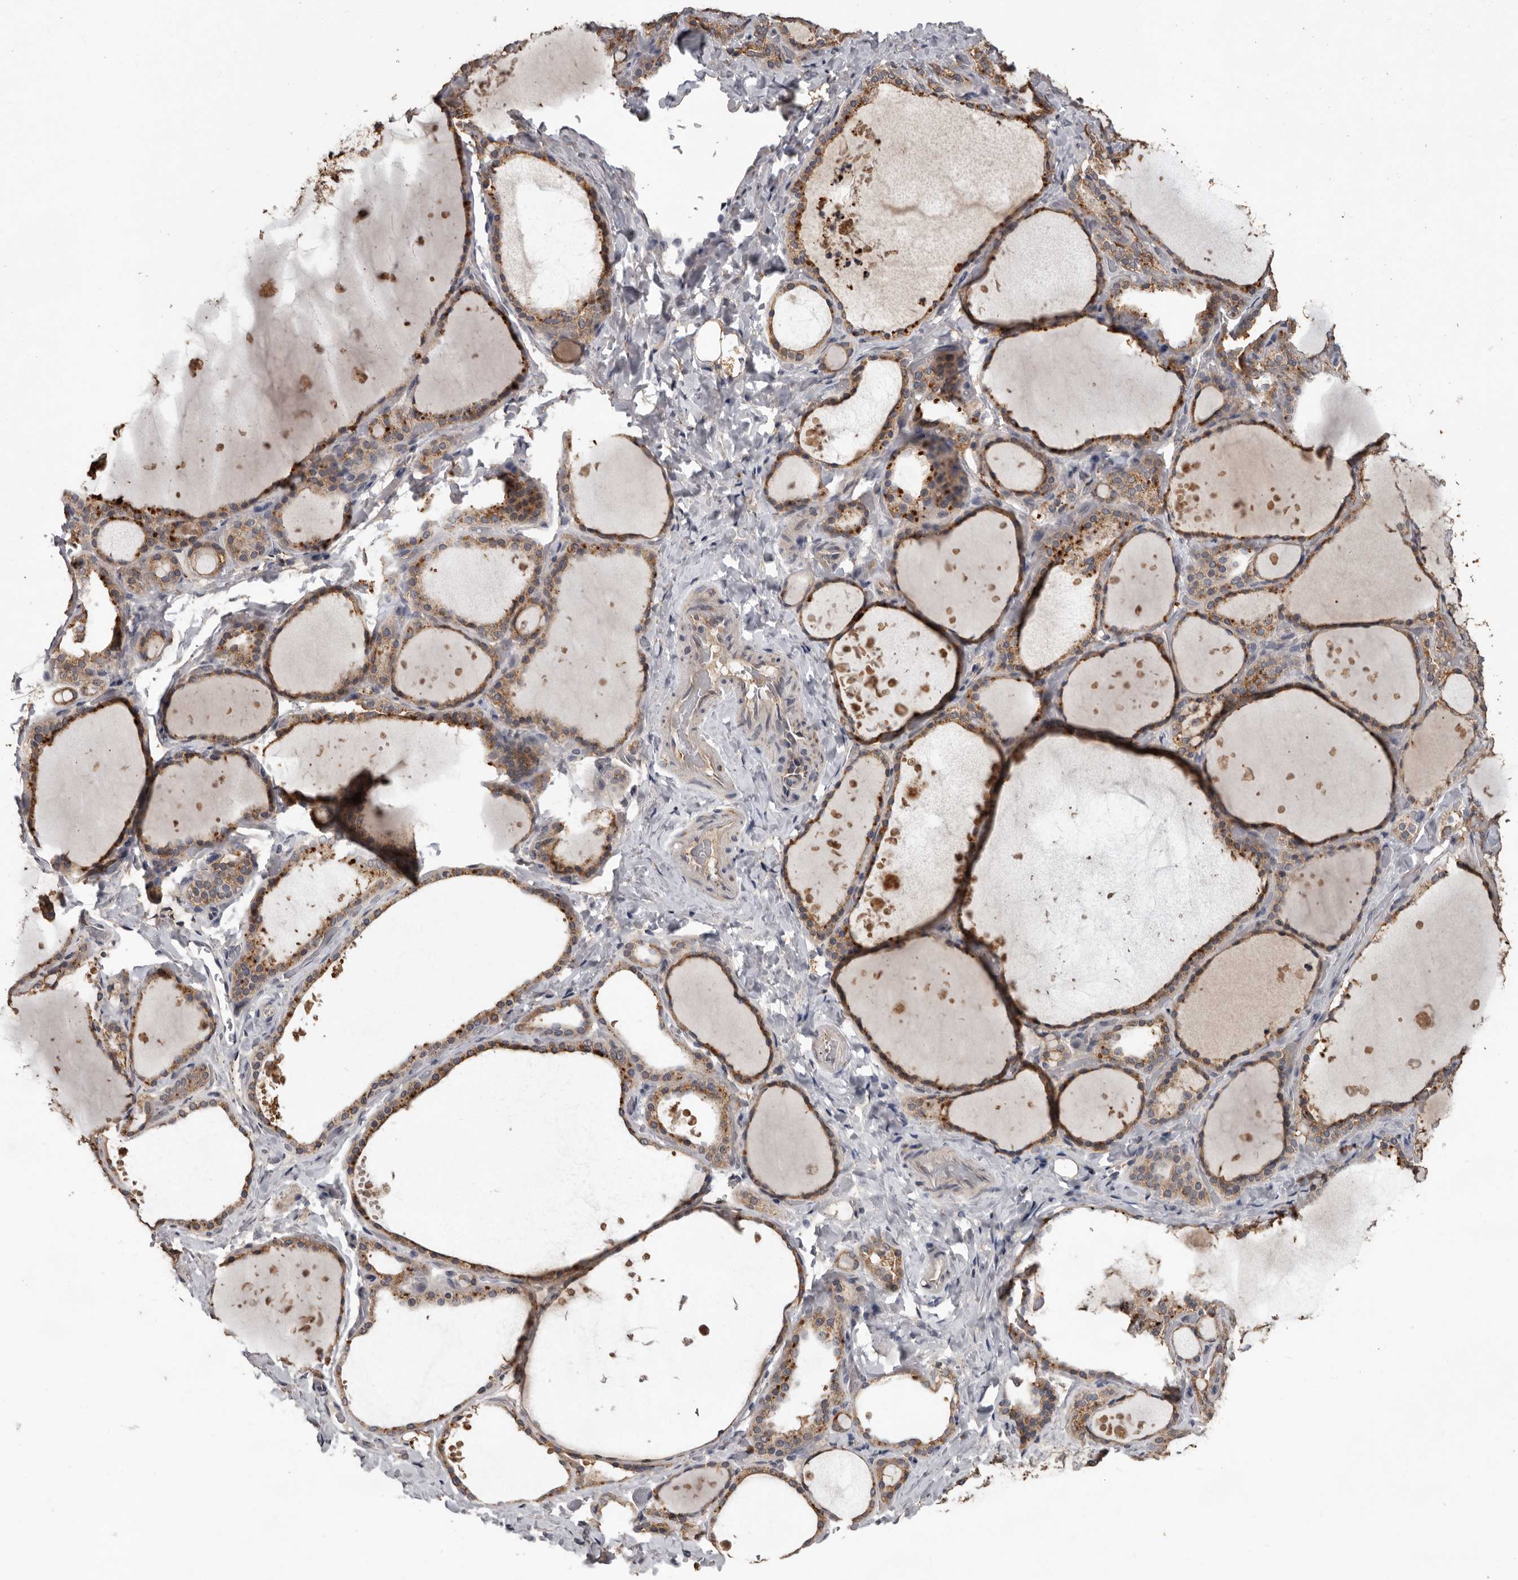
{"staining": {"intensity": "moderate", "quantity": ">75%", "location": "cytoplasmic/membranous"}, "tissue": "thyroid gland", "cell_type": "Glandular cells", "image_type": "normal", "snomed": [{"axis": "morphology", "description": "Normal tissue, NOS"}, {"axis": "topography", "description": "Thyroid gland"}], "caption": "Protein expression analysis of normal human thyroid gland reveals moderate cytoplasmic/membranous expression in about >75% of glandular cells.", "gene": "MTF1", "patient": {"sex": "female", "age": 44}}